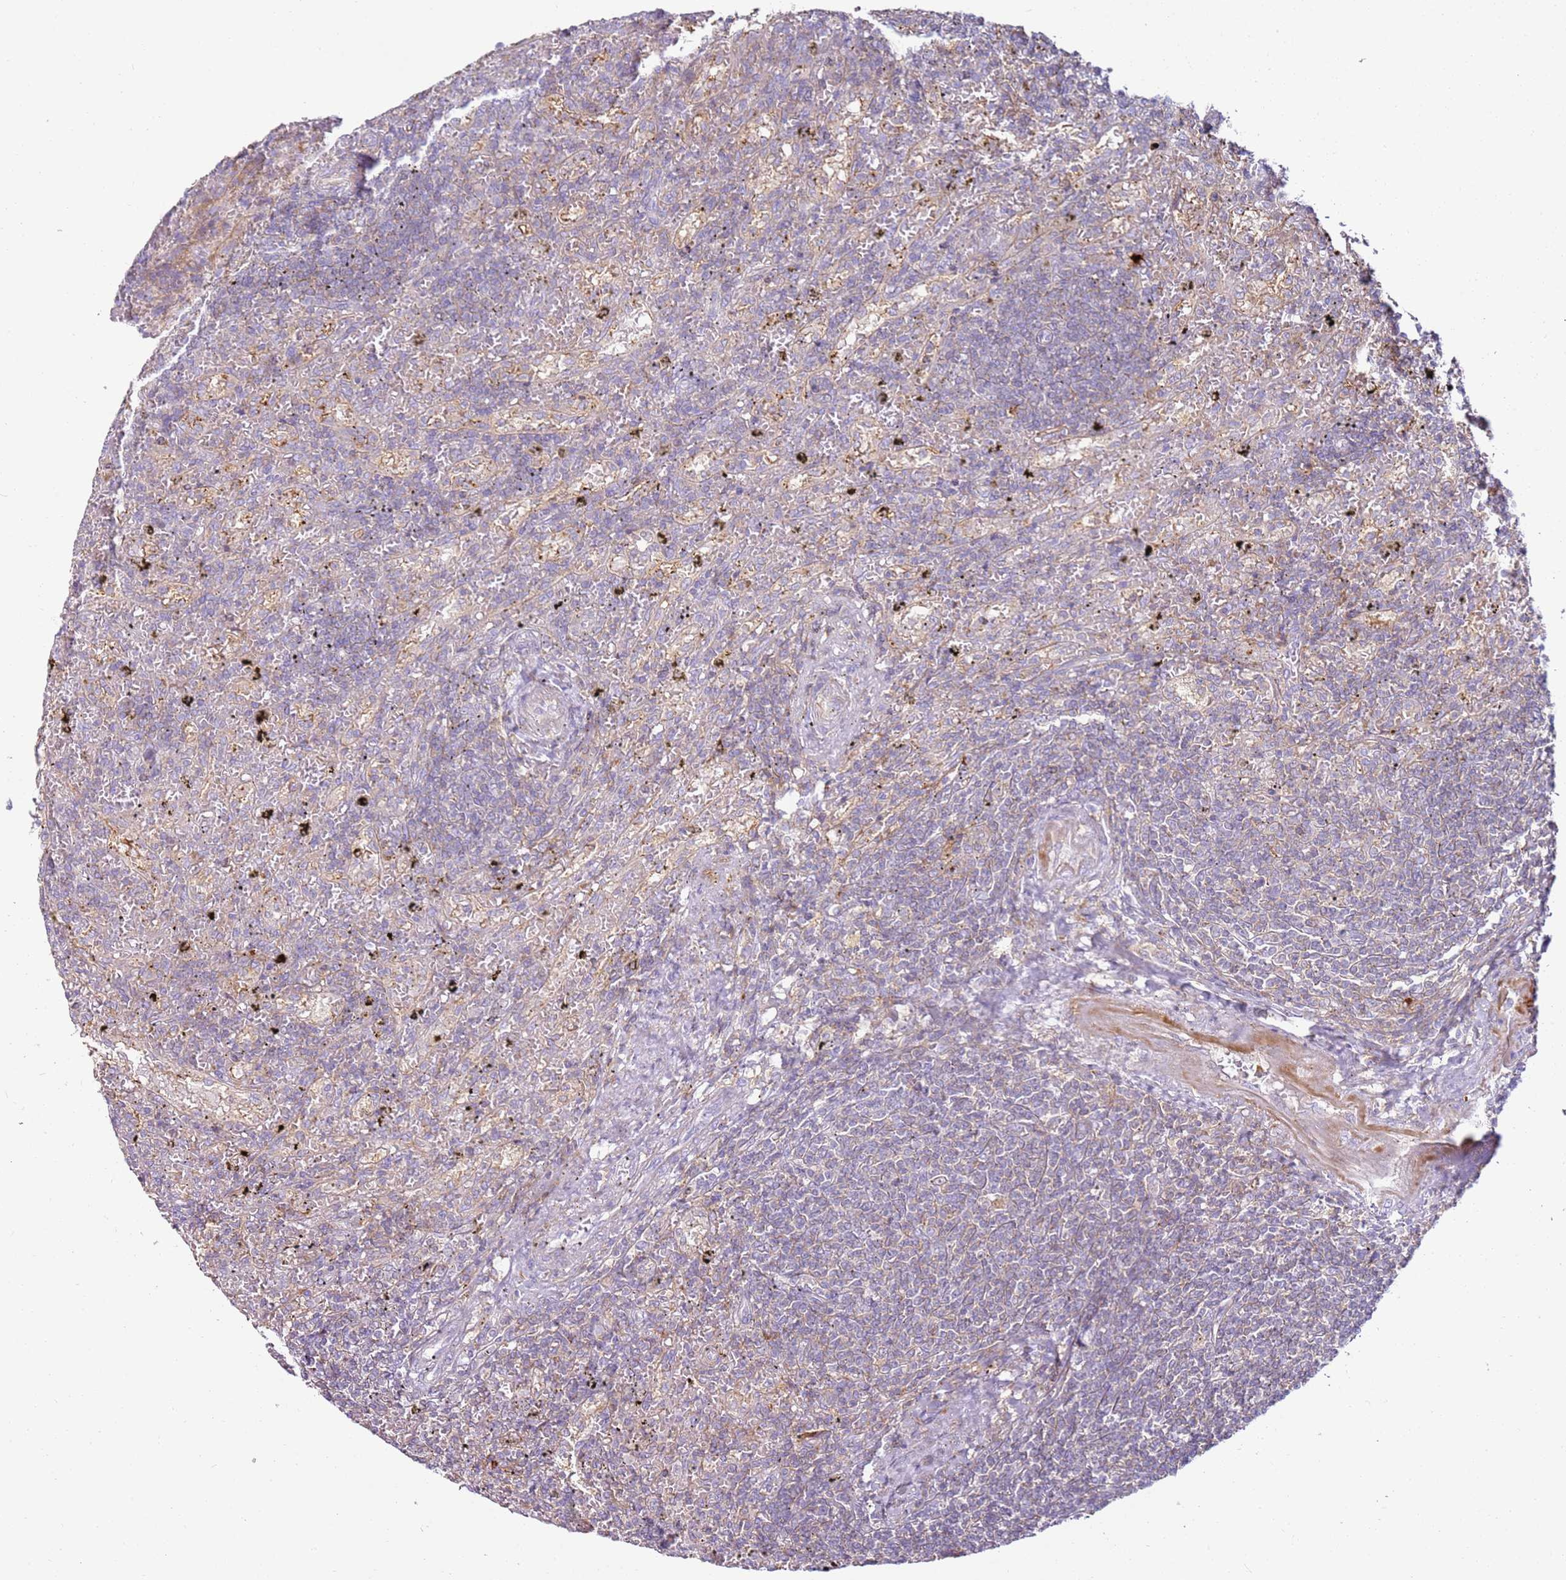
{"staining": {"intensity": "negative", "quantity": "none", "location": "none"}, "tissue": "lymphoma", "cell_type": "Tumor cells", "image_type": "cancer", "snomed": [{"axis": "morphology", "description": "Malignant lymphoma, non-Hodgkin's type, Low grade"}, {"axis": "topography", "description": "Spleen"}], "caption": "IHC of lymphoma shows no expression in tumor cells.", "gene": "FPR1", "patient": {"sex": "male", "age": 76}}